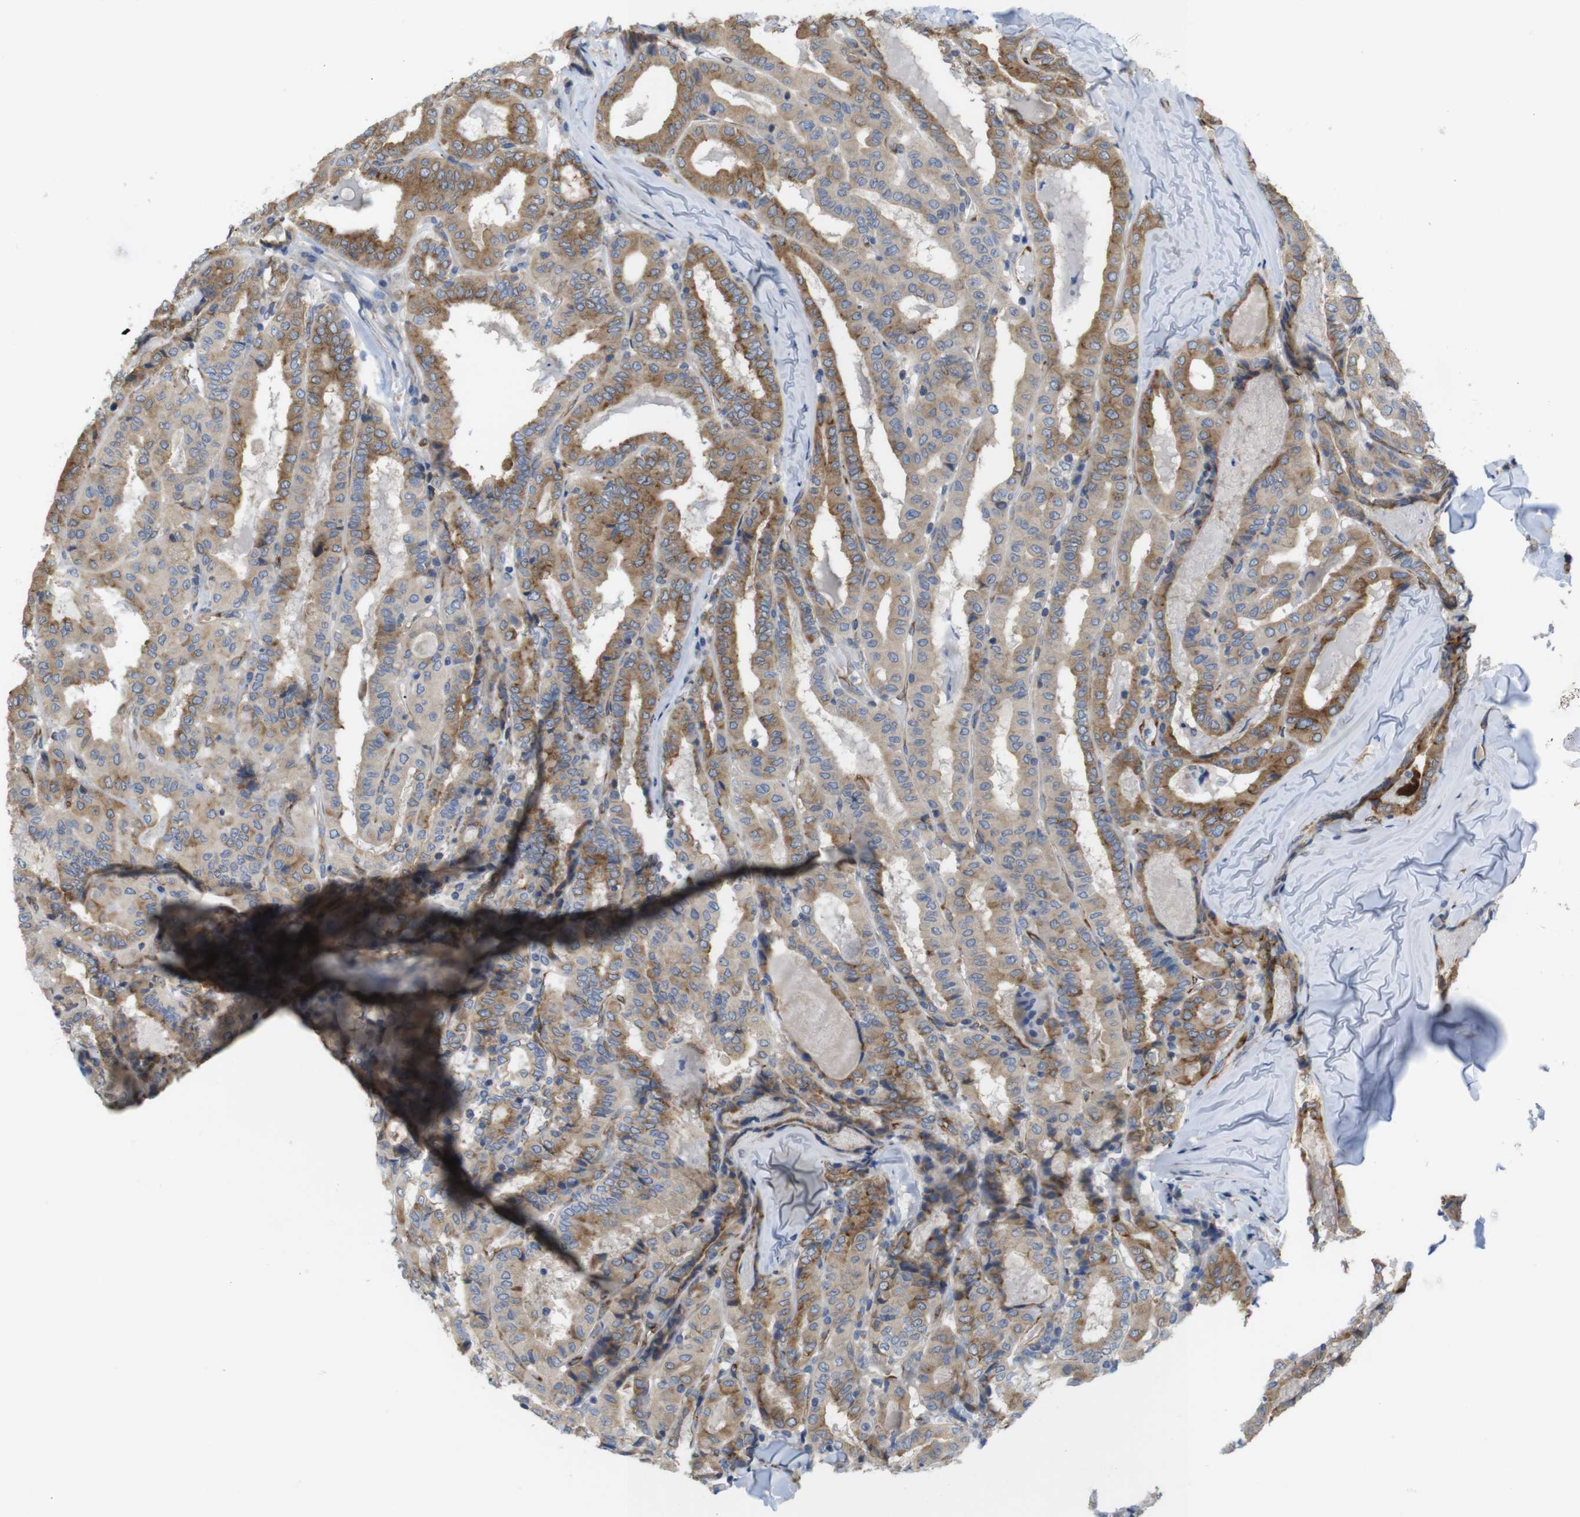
{"staining": {"intensity": "moderate", "quantity": ">75%", "location": "cytoplasmic/membranous"}, "tissue": "thyroid cancer", "cell_type": "Tumor cells", "image_type": "cancer", "snomed": [{"axis": "morphology", "description": "Papillary adenocarcinoma, NOS"}, {"axis": "topography", "description": "Thyroid gland"}], "caption": "Thyroid cancer stained with DAB (3,3'-diaminobenzidine) immunohistochemistry (IHC) reveals medium levels of moderate cytoplasmic/membranous staining in about >75% of tumor cells.", "gene": "PCNX2", "patient": {"sex": "female", "age": 42}}